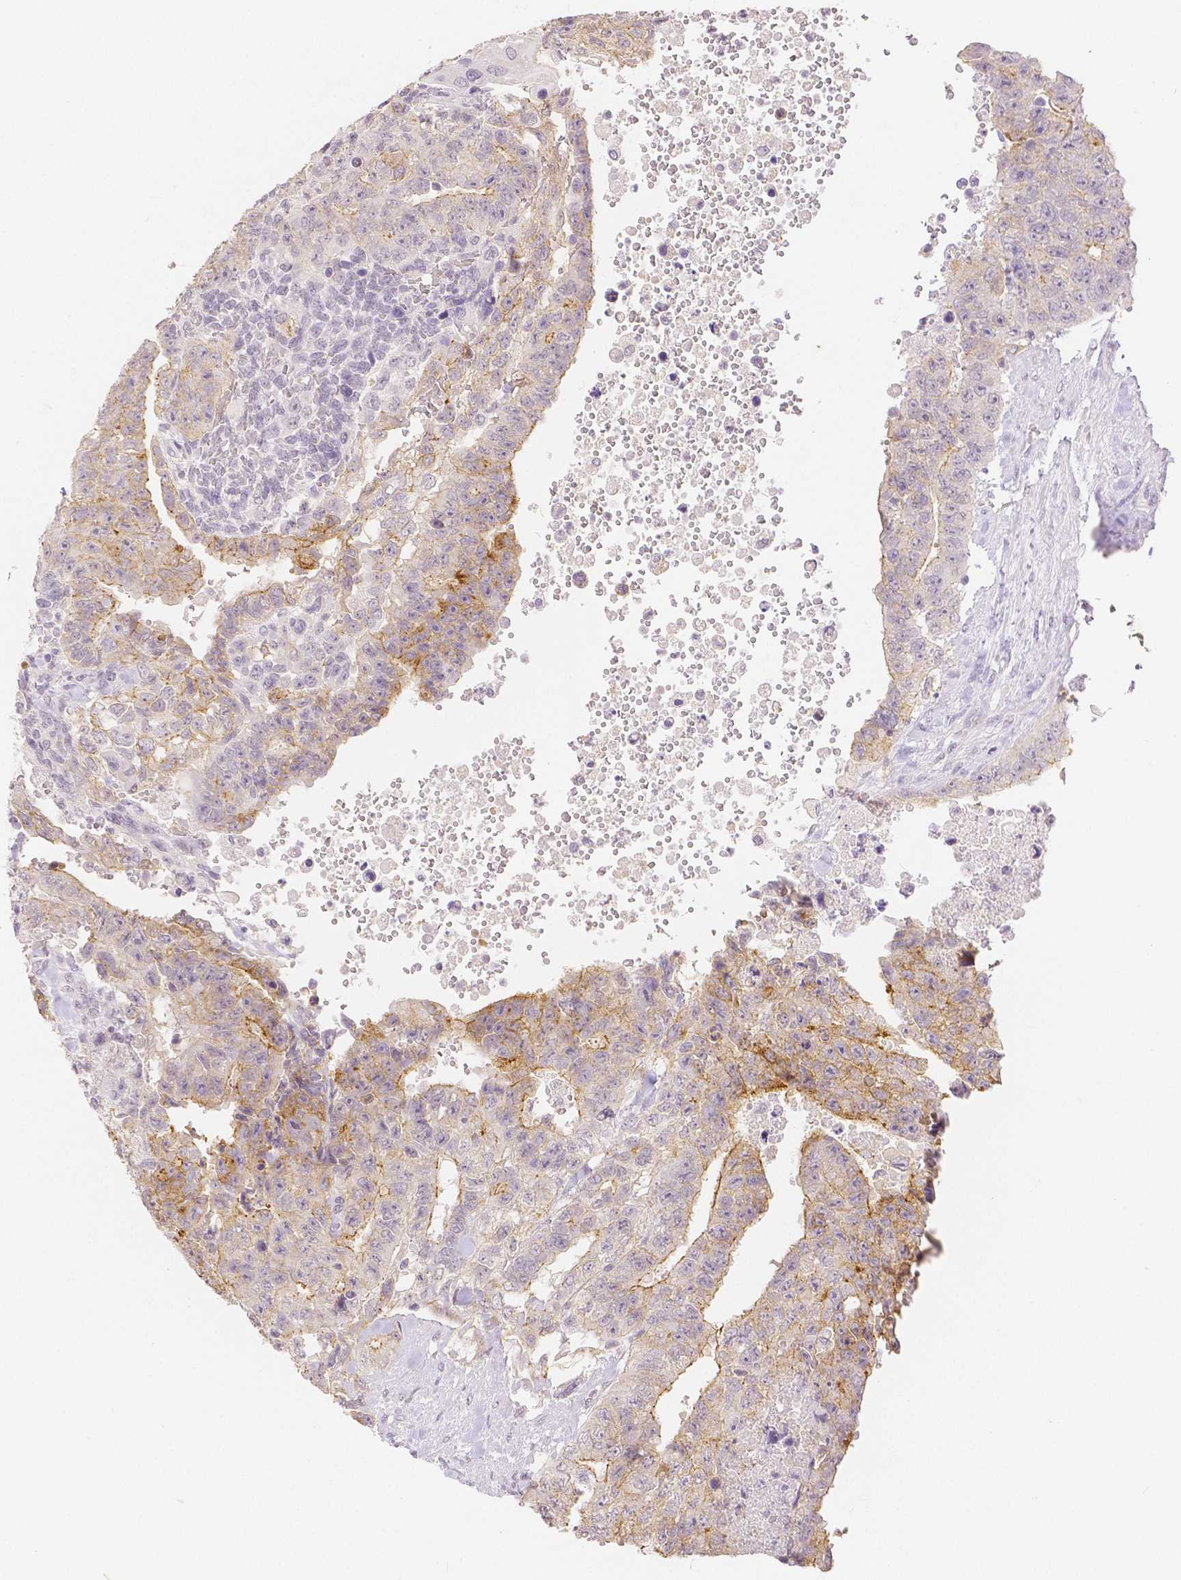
{"staining": {"intensity": "moderate", "quantity": "<25%", "location": "cytoplasmic/membranous"}, "tissue": "testis cancer", "cell_type": "Tumor cells", "image_type": "cancer", "snomed": [{"axis": "morphology", "description": "Carcinoma, Embryonal, NOS"}, {"axis": "topography", "description": "Testis"}], "caption": "Moderate cytoplasmic/membranous protein expression is identified in about <25% of tumor cells in testis cancer (embryonal carcinoma).", "gene": "OCLN", "patient": {"sex": "male", "age": 24}}